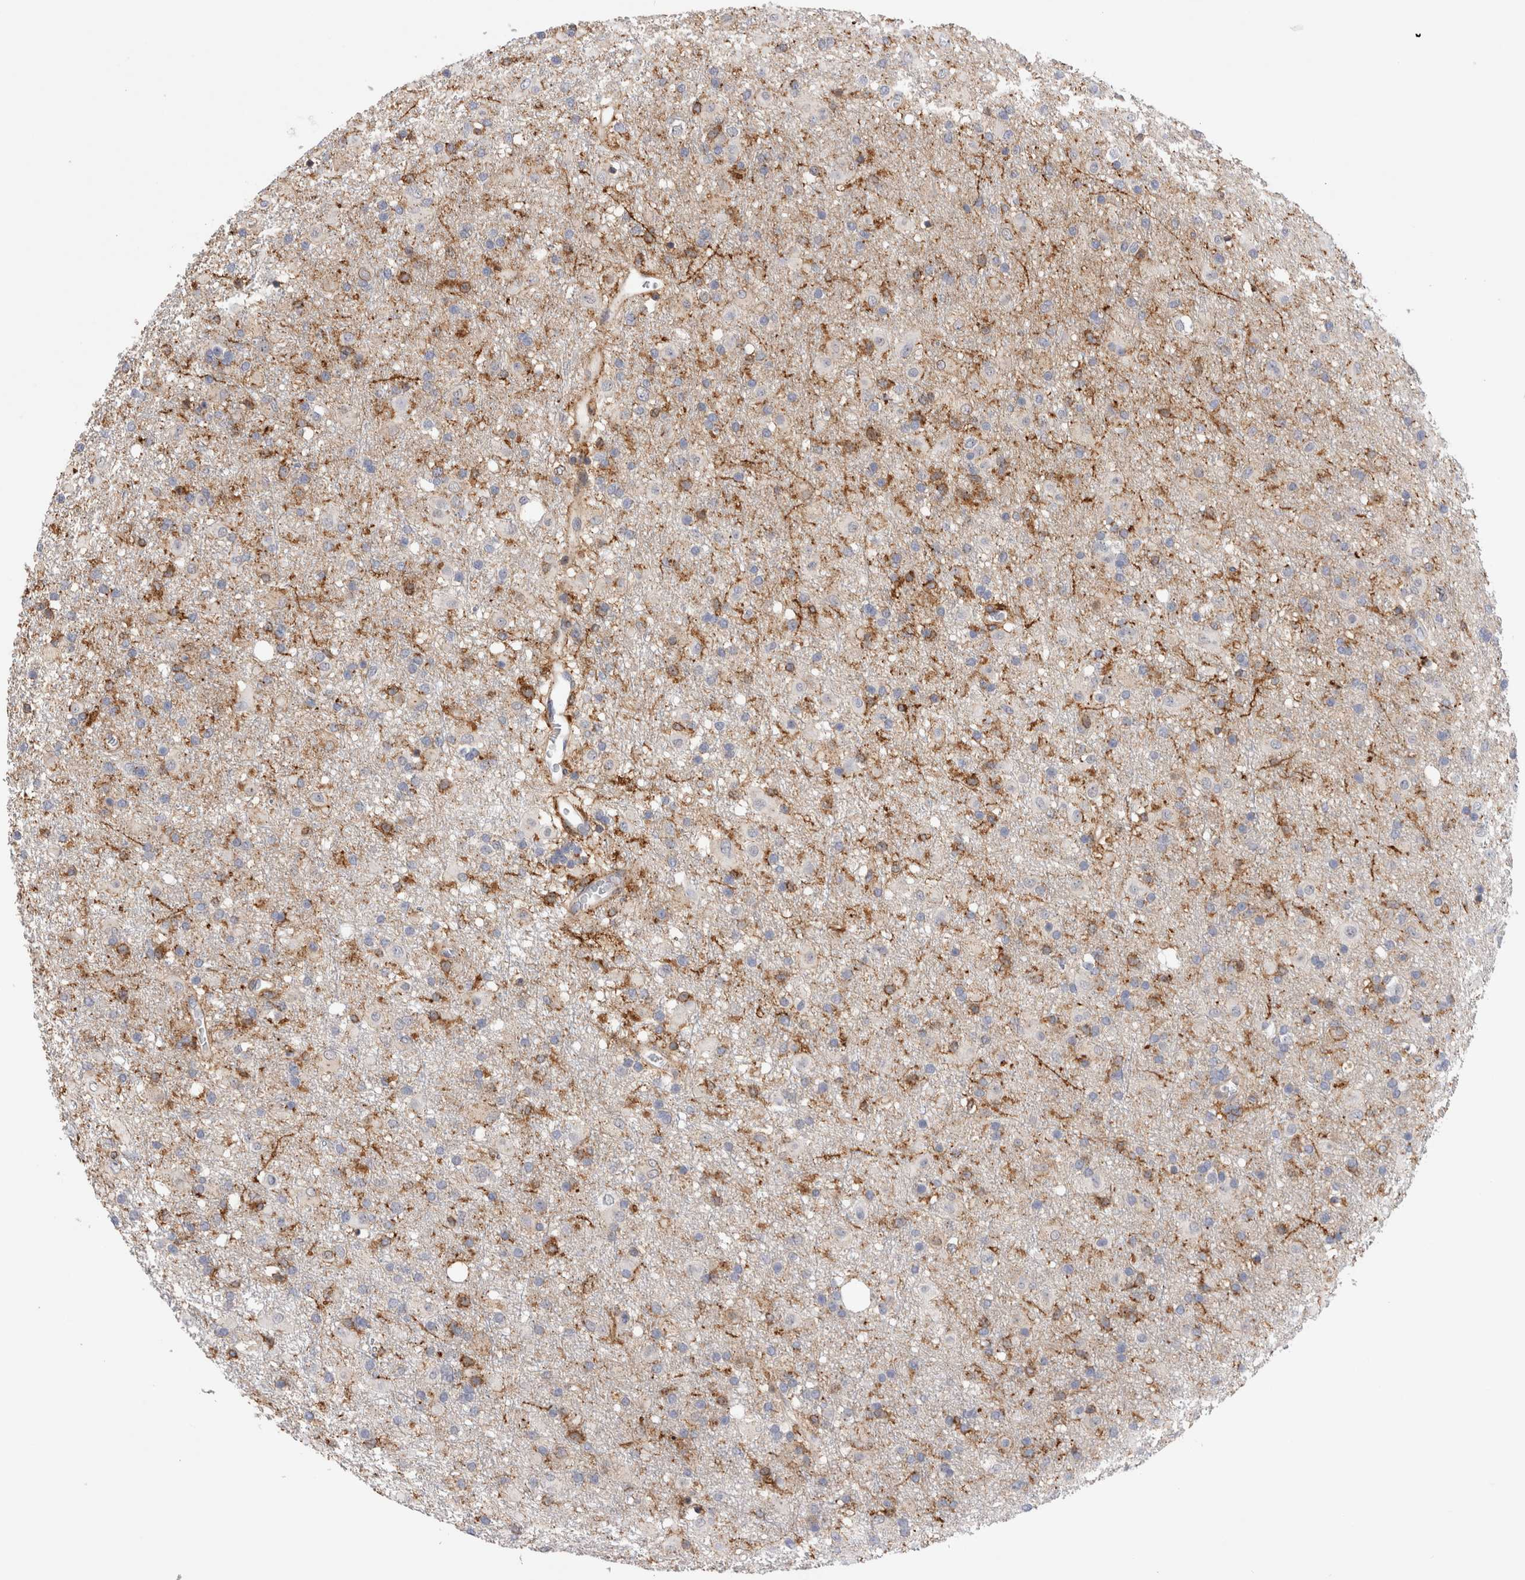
{"staining": {"intensity": "negative", "quantity": "none", "location": "none"}, "tissue": "glioma", "cell_type": "Tumor cells", "image_type": "cancer", "snomed": [{"axis": "morphology", "description": "Glioma, malignant, Low grade"}, {"axis": "topography", "description": "Brain"}], "caption": "High magnification brightfield microscopy of glioma stained with DAB (brown) and counterstained with hematoxylin (blue): tumor cells show no significant expression.", "gene": "CCDC88B", "patient": {"sex": "male", "age": 65}}